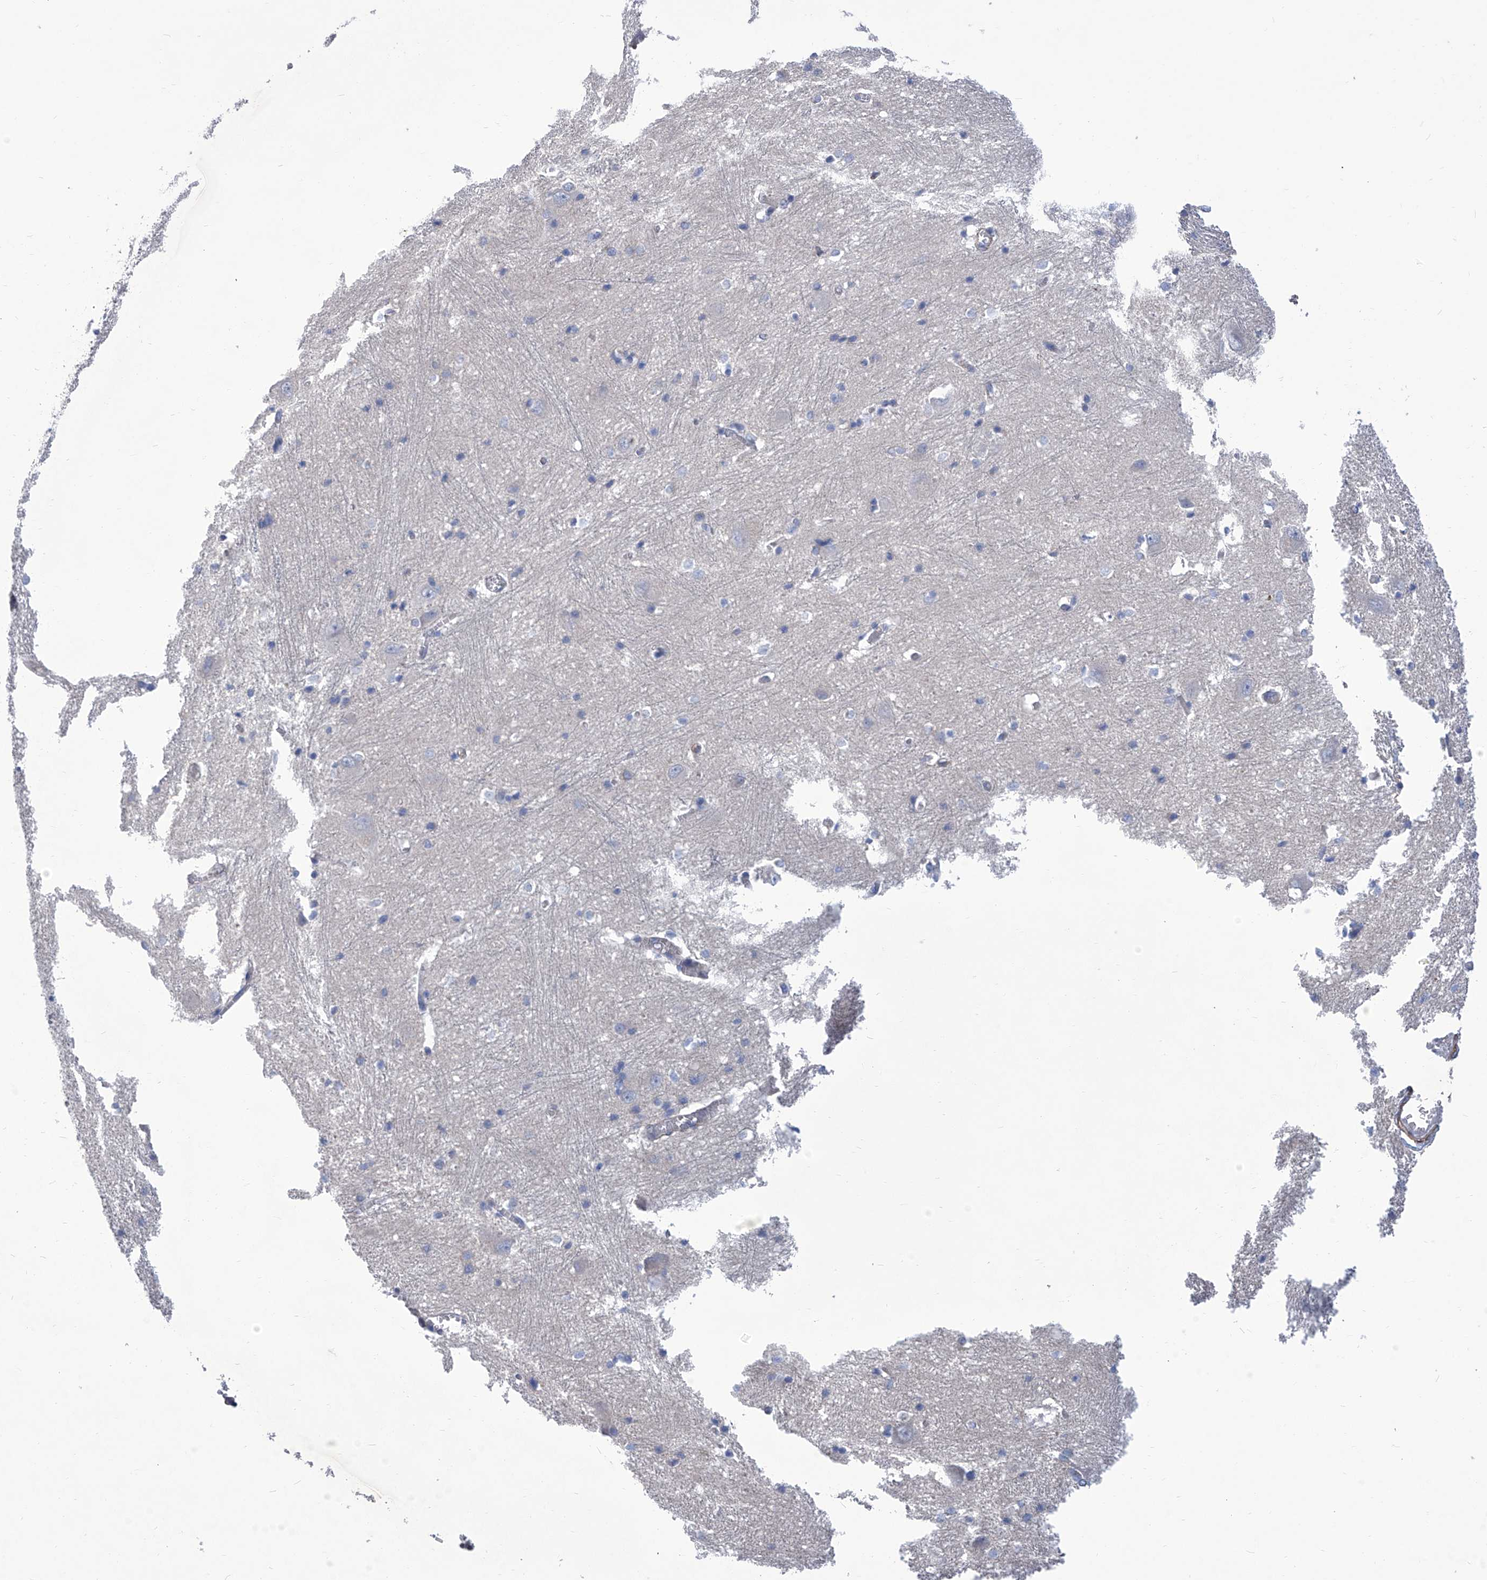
{"staining": {"intensity": "negative", "quantity": "none", "location": "none"}, "tissue": "caudate", "cell_type": "Glial cells", "image_type": "normal", "snomed": [{"axis": "morphology", "description": "Normal tissue, NOS"}, {"axis": "topography", "description": "Lateral ventricle wall"}], "caption": "Glial cells are negative for protein expression in benign human caudate. The staining is performed using DAB brown chromogen with nuclei counter-stained in using hematoxylin.", "gene": "SMS", "patient": {"sex": "male", "age": 37}}